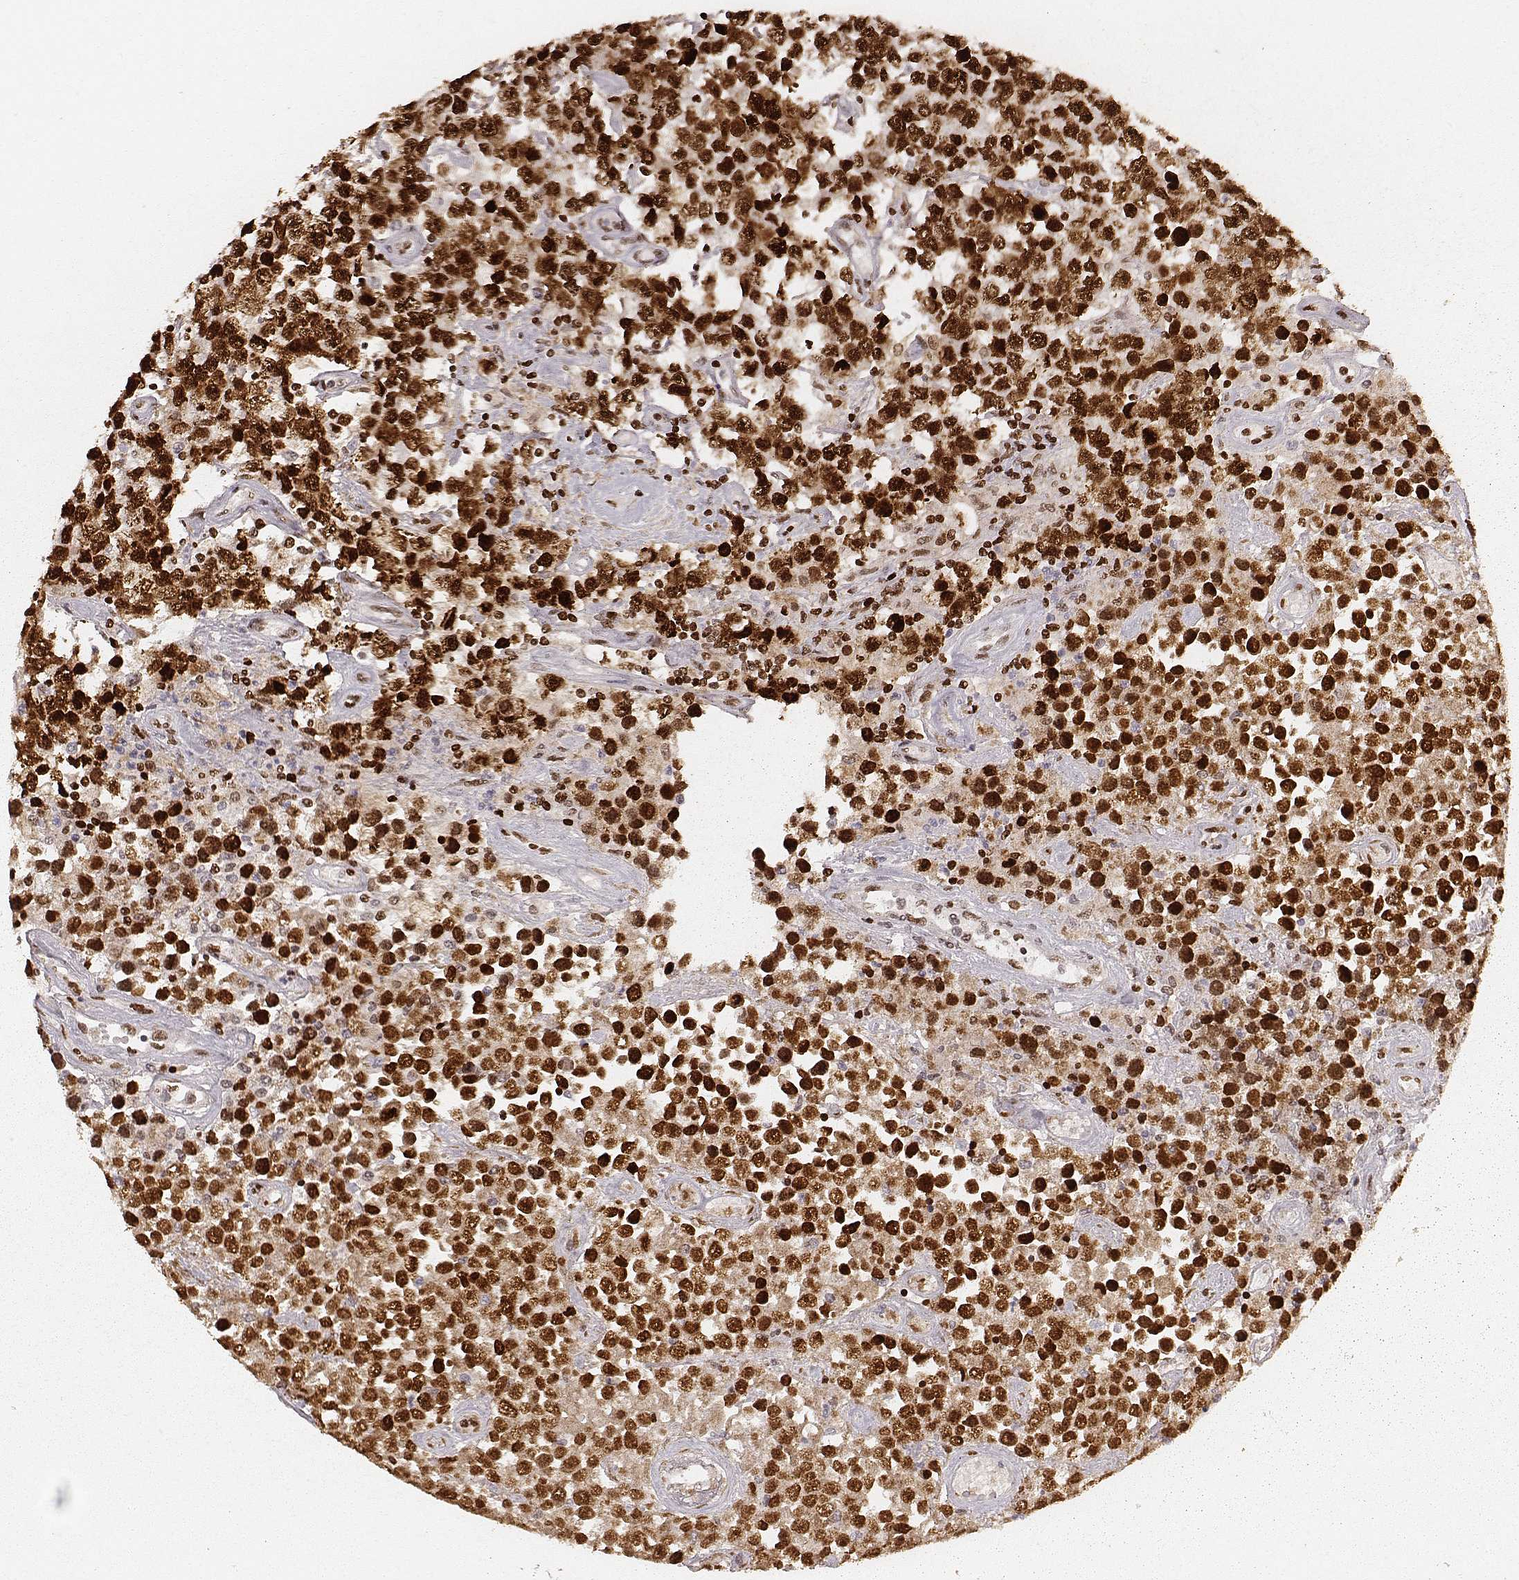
{"staining": {"intensity": "strong", "quantity": ">75%", "location": "nuclear"}, "tissue": "testis cancer", "cell_type": "Tumor cells", "image_type": "cancer", "snomed": [{"axis": "morphology", "description": "Seminoma, NOS"}, {"axis": "topography", "description": "Testis"}], "caption": "Testis cancer (seminoma) stained with a protein marker reveals strong staining in tumor cells.", "gene": "PARP1", "patient": {"sex": "male", "age": 52}}